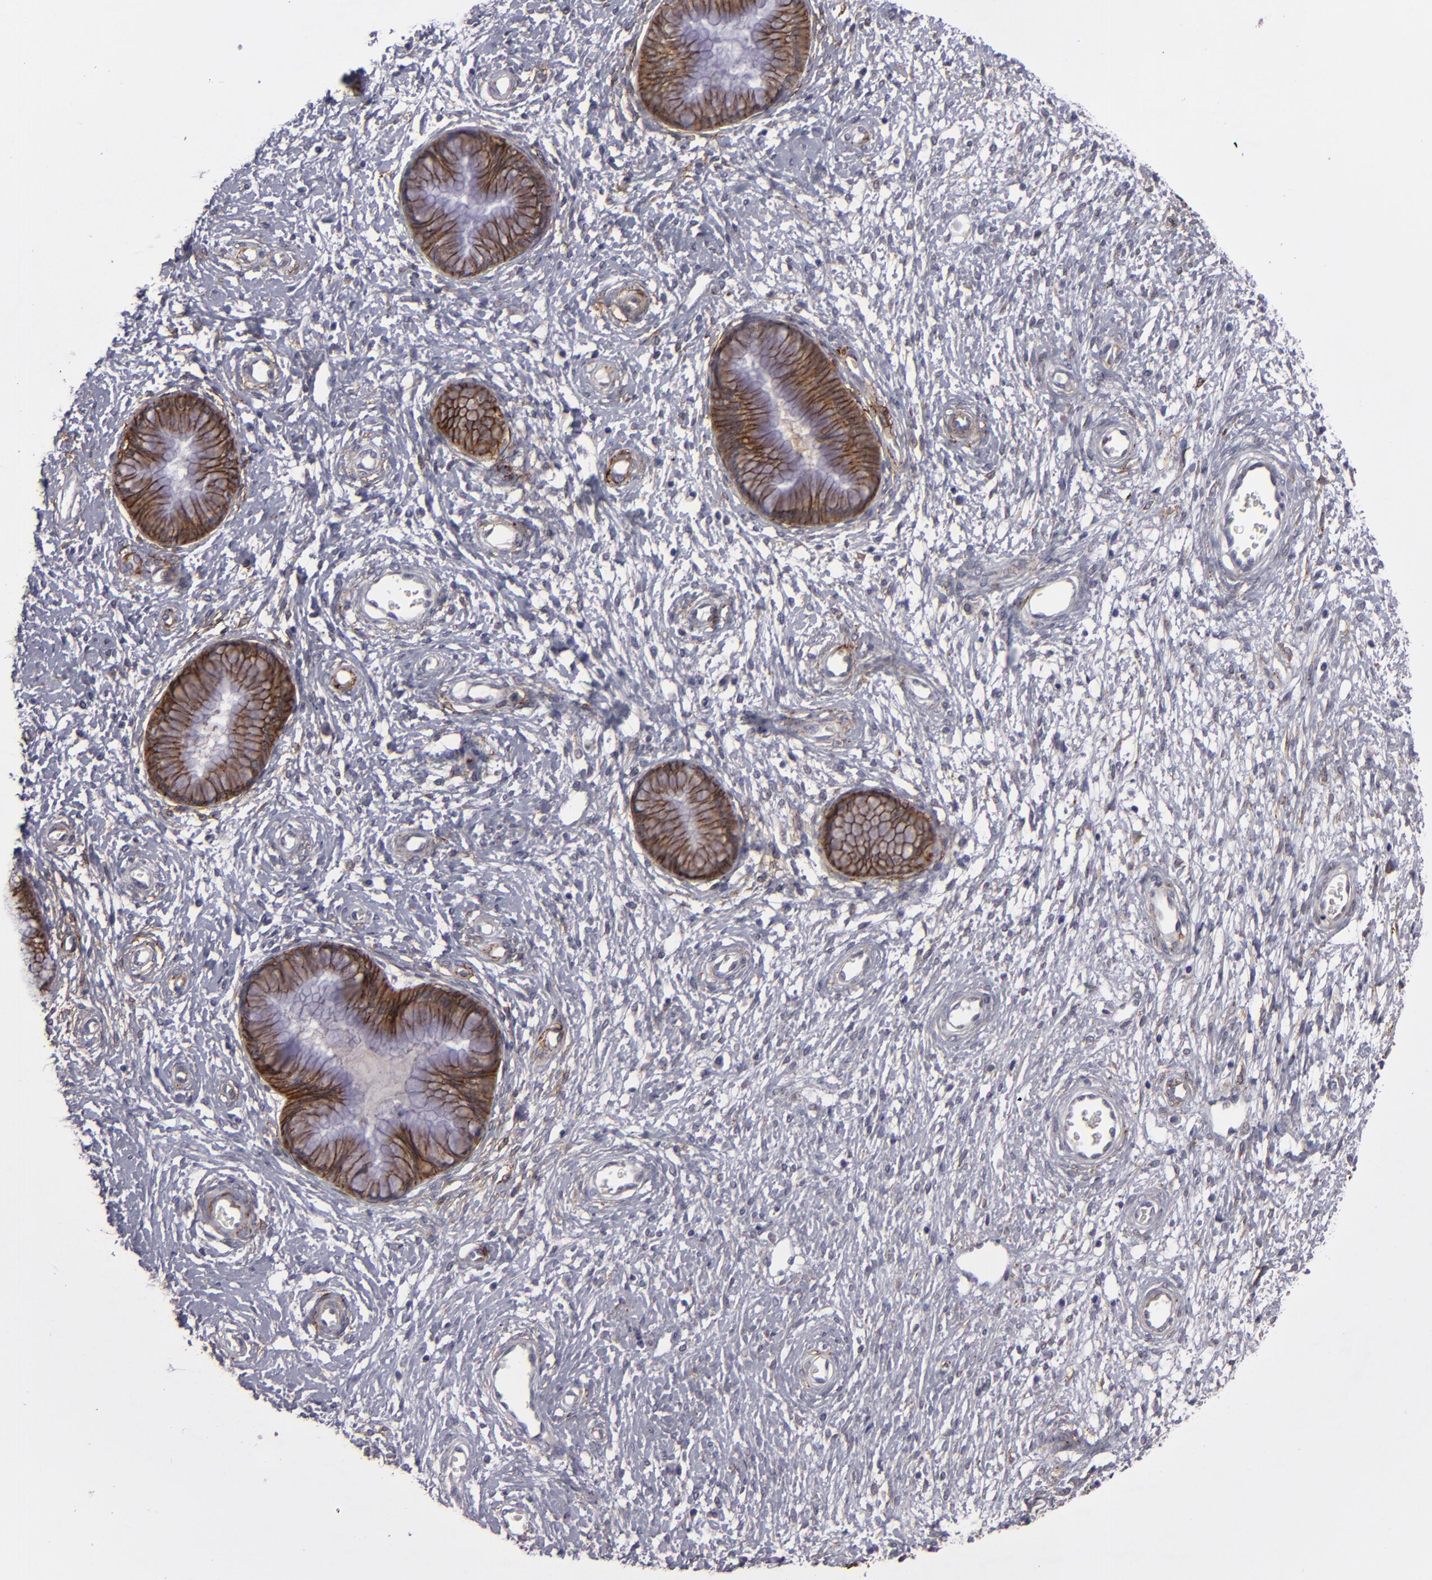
{"staining": {"intensity": "moderate", "quantity": ">75%", "location": "cytoplasmic/membranous"}, "tissue": "cervix", "cell_type": "Glandular cells", "image_type": "normal", "snomed": [{"axis": "morphology", "description": "Normal tissue, NOS"}, {"axis": "topography", "description": "Cervix"}], "caption": "Immunohistochemical staining of unremarkable cervix demonstrates moderate cytoplasmic/membranous protein positivity in approximately >75% of glandular cells.", "gene": "ALCAM", "patient": {"sex": "female", "age": 55}}